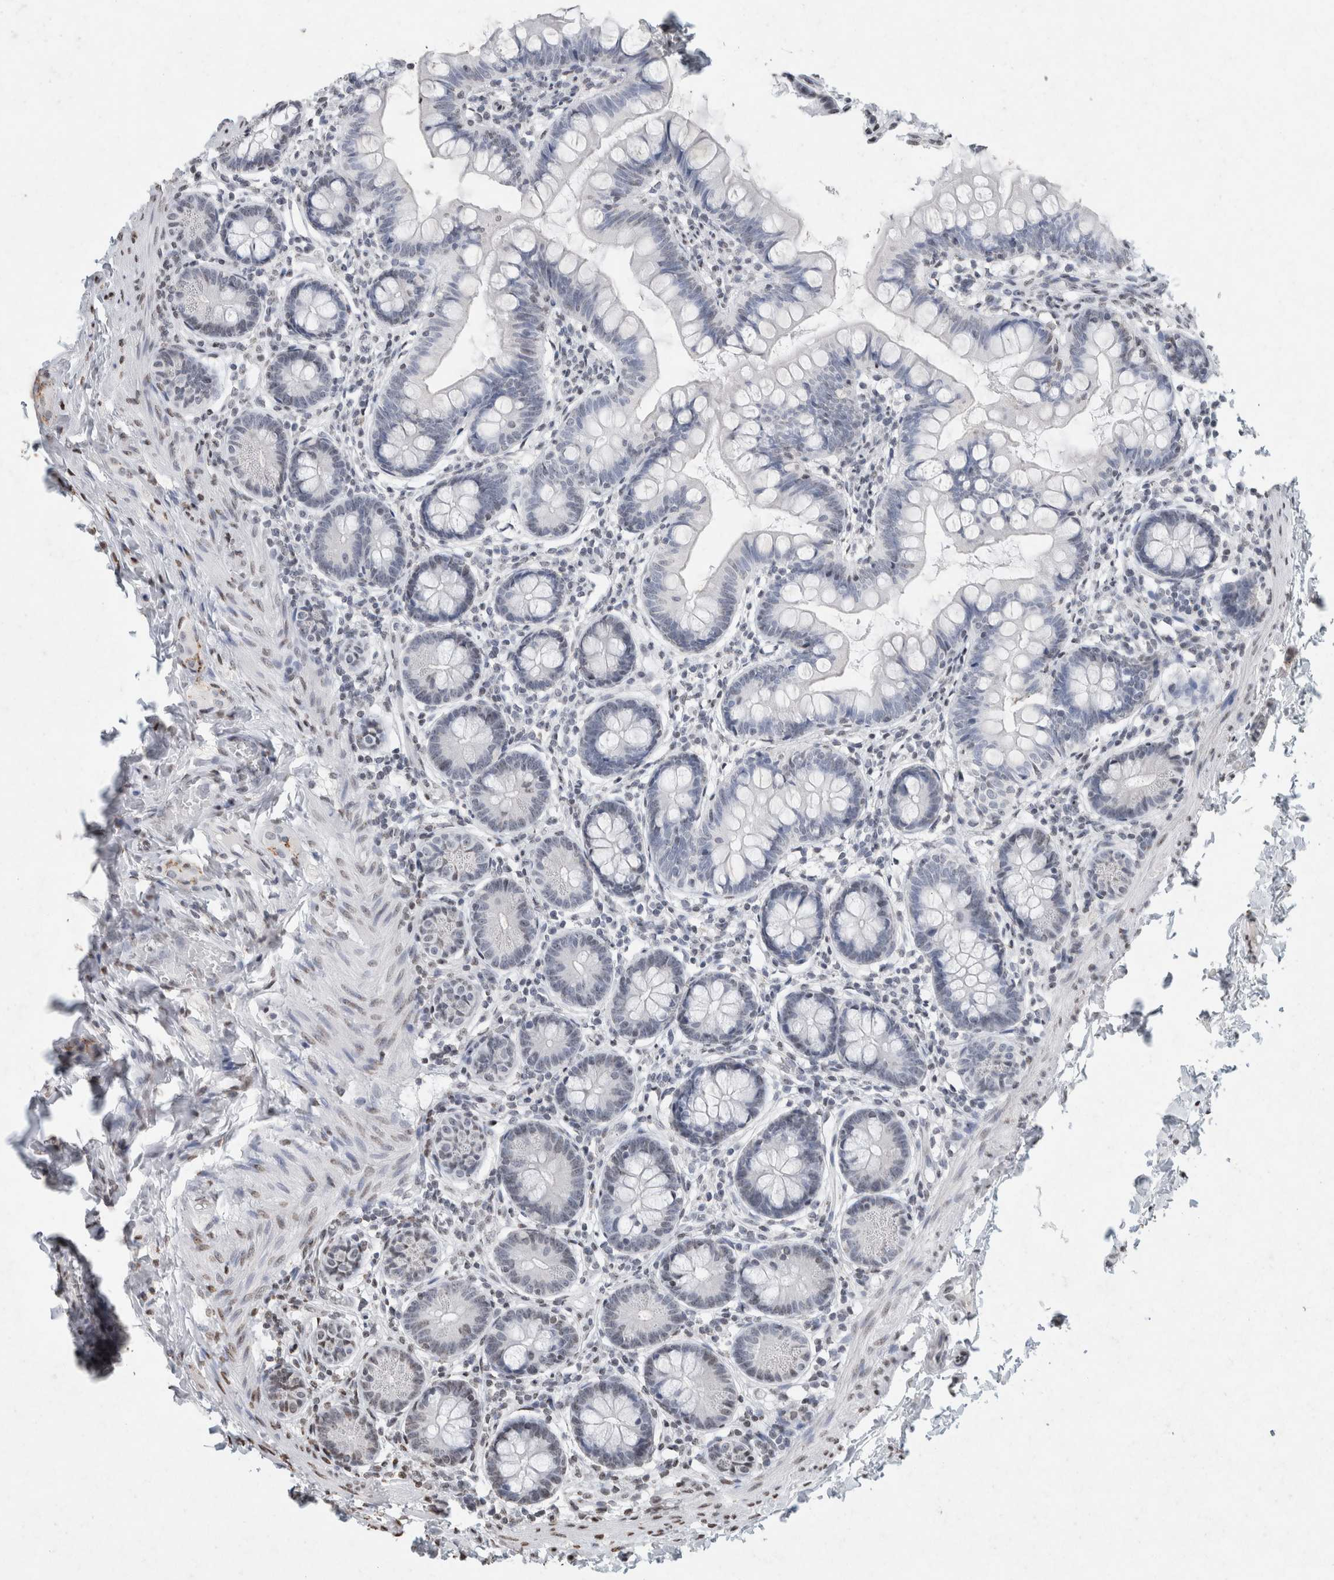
{"staining": {"intensity": "negative", "quantity": "none", "location": "none"}, "tissue": "small intestine", "cell_type": "Glandular cells", "image_type": "normal", "snomed": [{"axis": "morphology", "description": "Normal tissue, NOS"}, {"axis": "topography", "description": "Small intestine"}], "caption": "Micrograph shows no significant protein staining in glandular cells of unremarkable small intestine. Nuclei are stained in blue.", "gene": "CNTN1", "patient": {"sex": "male", "age": 7}}